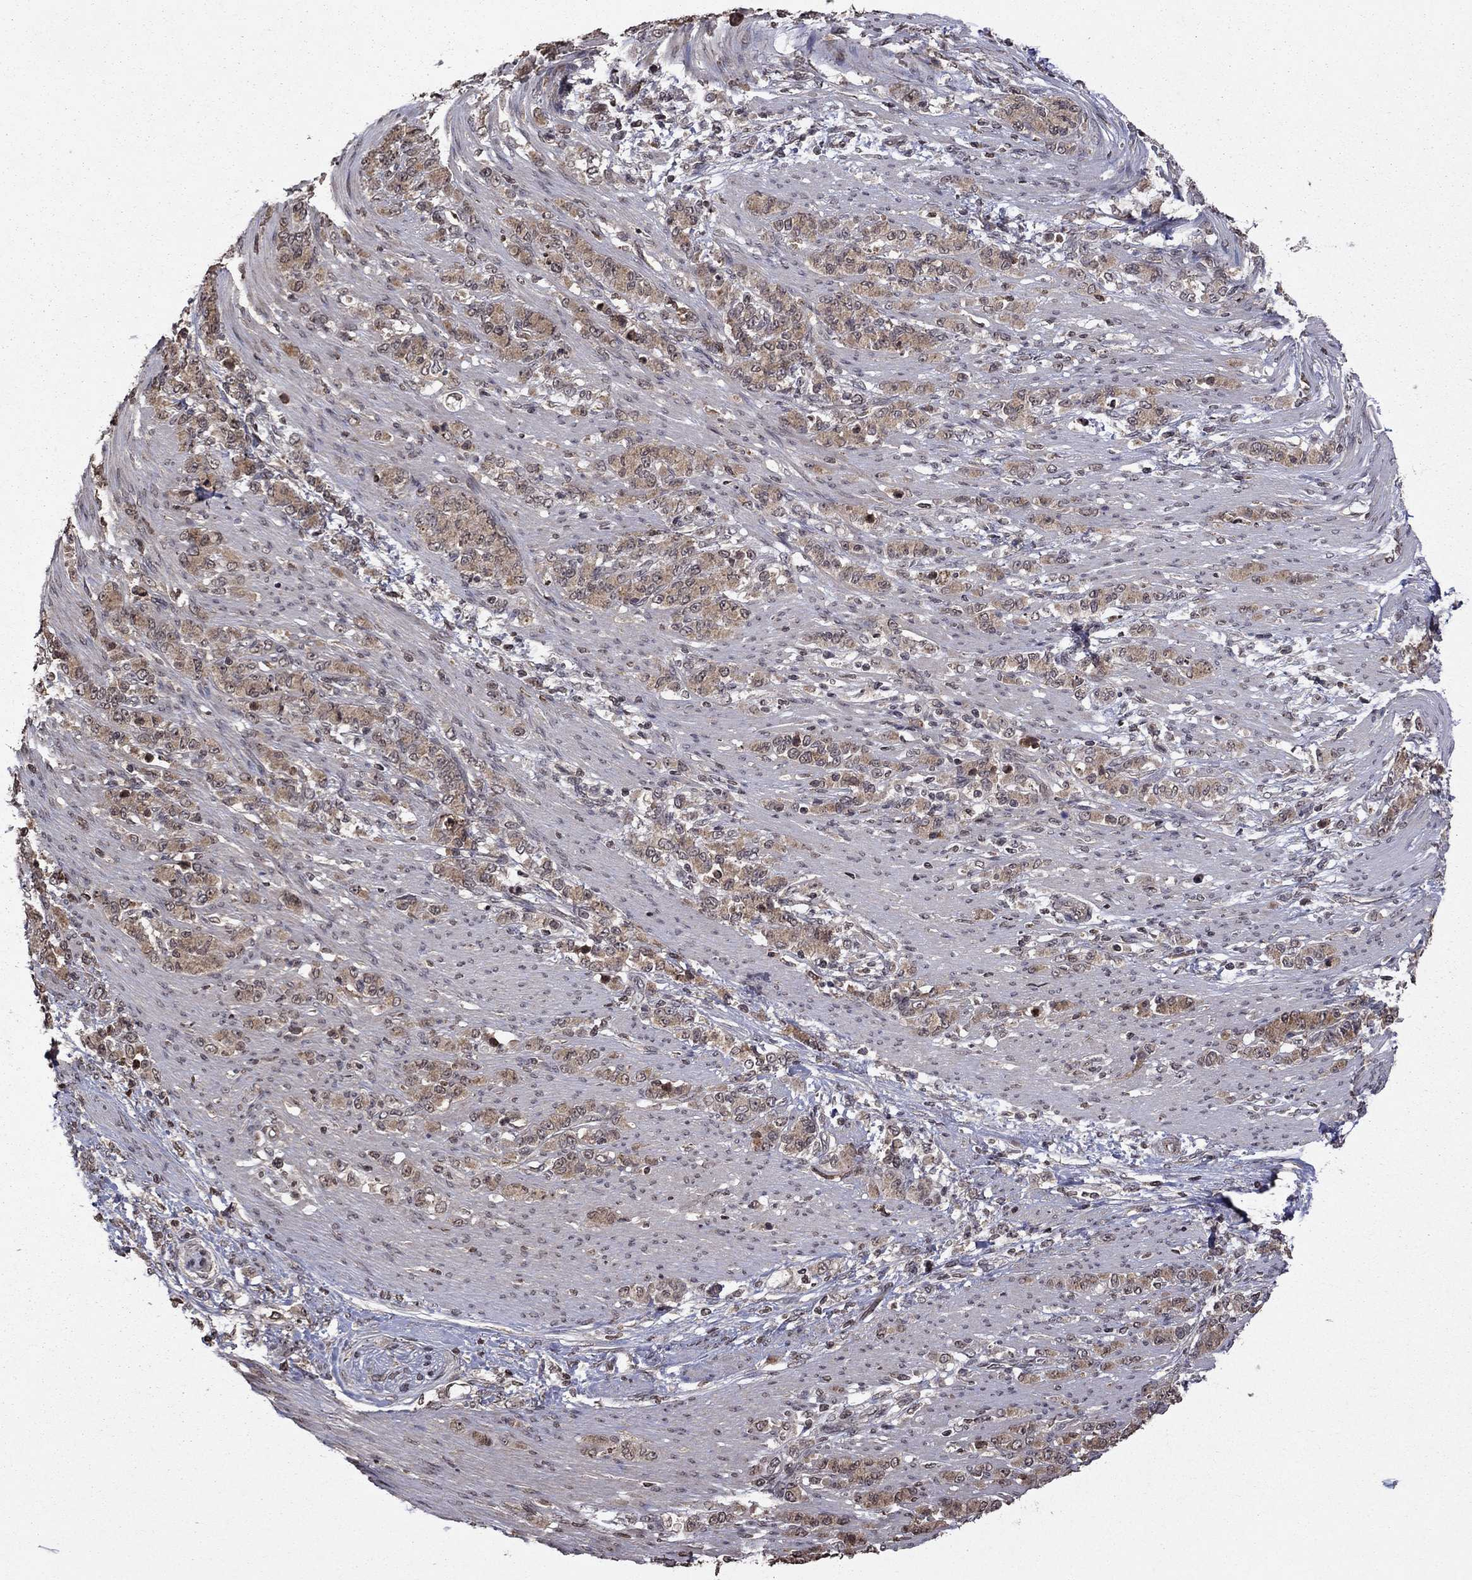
{"staining": {"intensity": "weak", "quantity": "25%-75%", "location": "cytoplasmic/membranous"}, "tissue": "stomach cancer", "cell_type": "Tumor cells", "image_type": "cancer", "snomed": [{"axis": "morphology", "description": "Normal tissue, NOS"}, {"axis": "morphology", "description": "Adenocarcinoma, NOS"}, {"axis": "topography", "description": "Stomach"}], "caption": "IHC (DAB) staining of stomach adenocarcinoma shows weak cytoplasmic/membranous protein staining in approximately 25%-75% of tumor cells.", "gene": "NLGN1", "patient": {"sex": "female", "age": 79}}